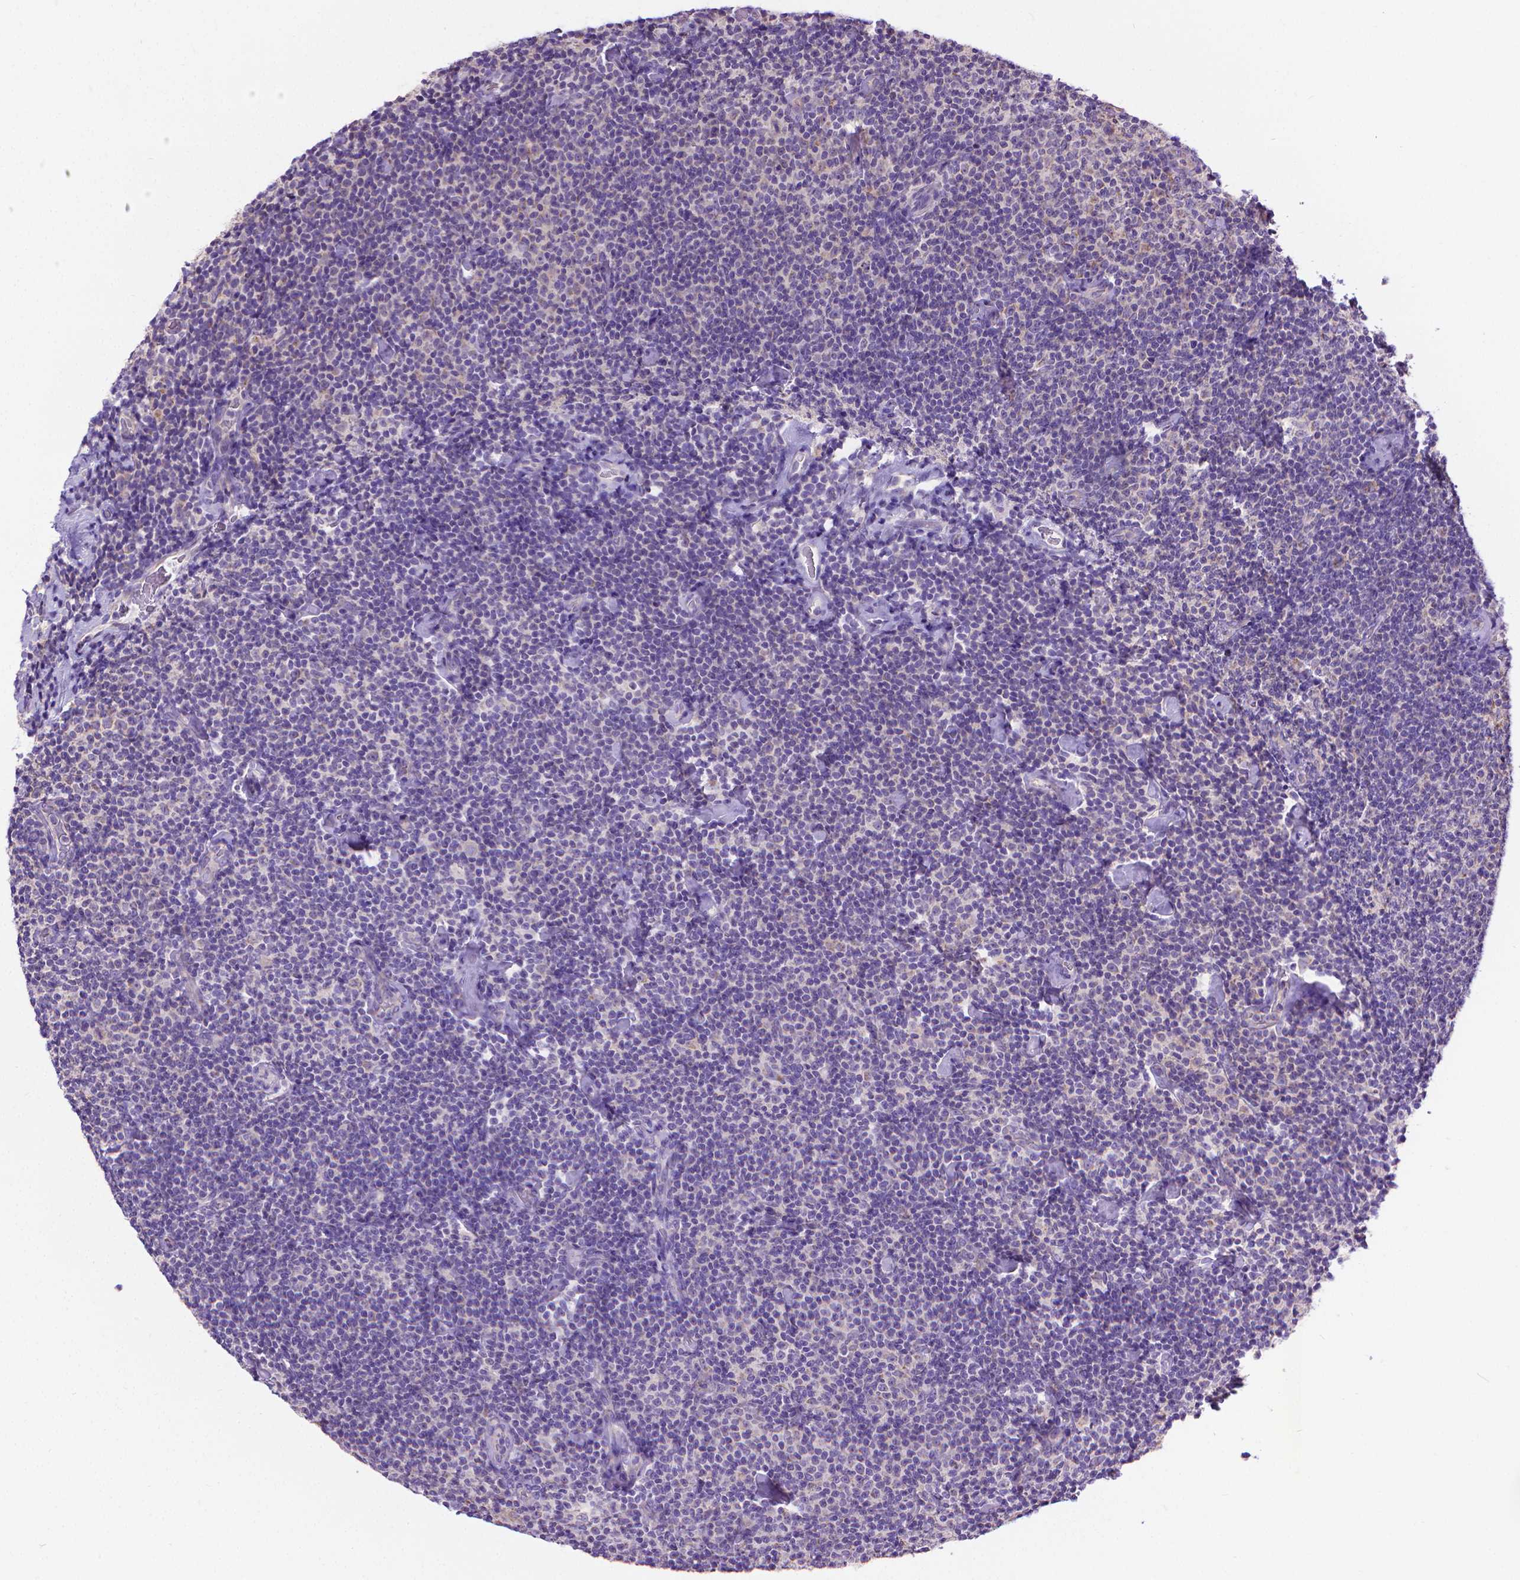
{"staining": {"intensity": "negative", "quantity": "none", "location": "none"}, "tissue": "lymphoma", "cell_type": "Tumor cells", "image_type": "cancer", "snomed": [{"axis": "morphology", "description": "Malignant lymphoma, non-Hodgkin's type, Low grade"}, {"axis": "topography", "description": "Lymph node"}], "caption": "Image shows no significant protein positivity in tumor cells of lymphoma. The staining was performed using DAB to visualize the protein expression in brown, while the nuclei were stained in blue with hematoxylin (Magnification: 20x).", "gene": "SYN1", "patient": {"sex": "male", "age": 81}}